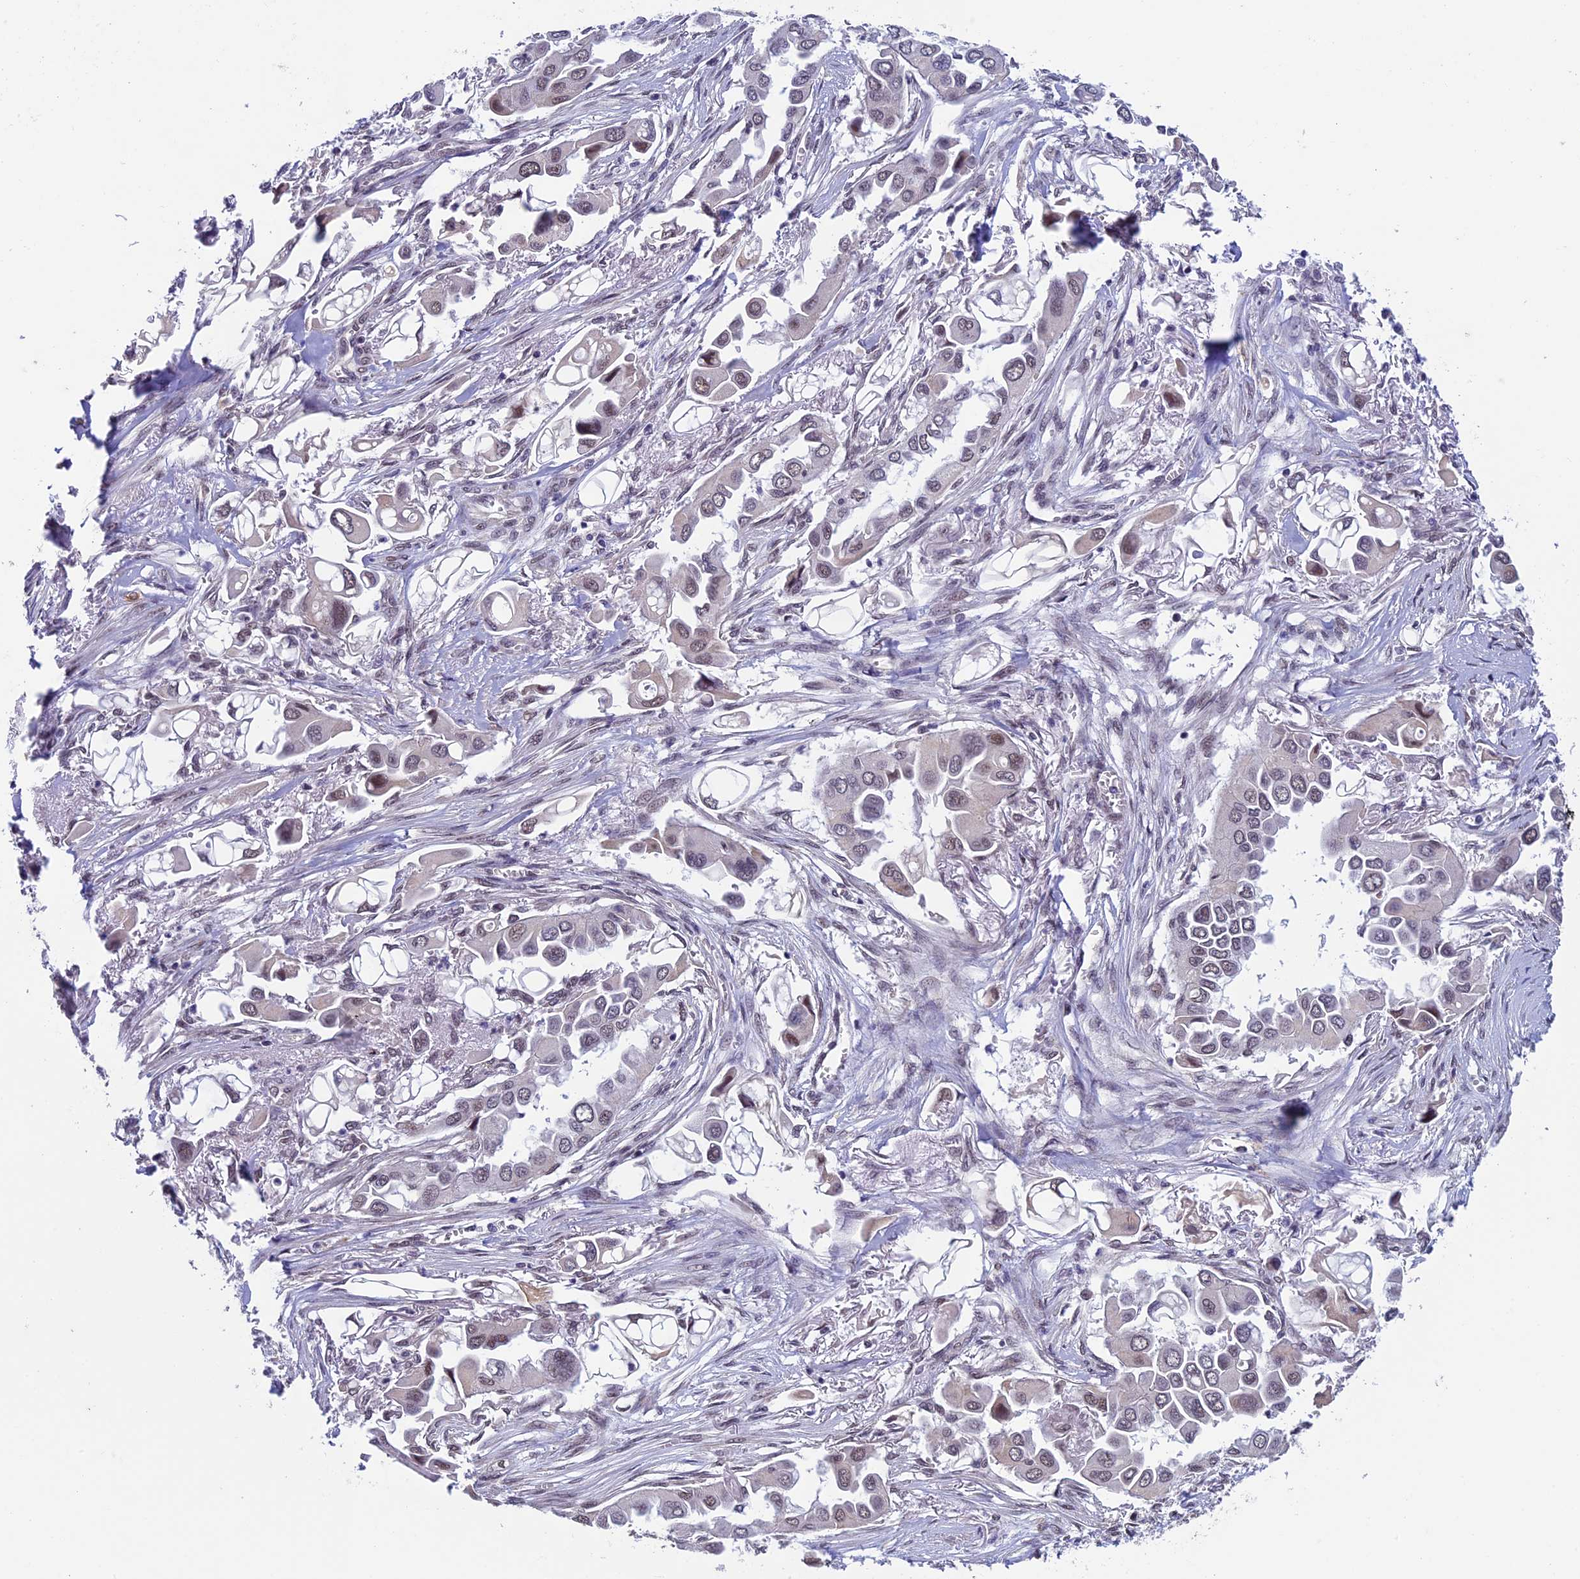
{"staining": {"intensity": "weak", "quantity": "25%-75%", "location": "nuclear"}, "tissue": "lung cancer", "cell_type": "Tumor cells", "image_type": "cancer", "snomed": [{"axis": "morphology", "description": "Adenocarcinoma, NOS"}, {"axis": "topography", "description": "Lung"}], "caption": "Human adenocarcinoma (lung) stained with a brown dye demonstrates weak nuclear positive expression in approximately 25%-75% of tumor cells.", "gene": "RNF40", "patient": {"sex": "female", "age": 76}}